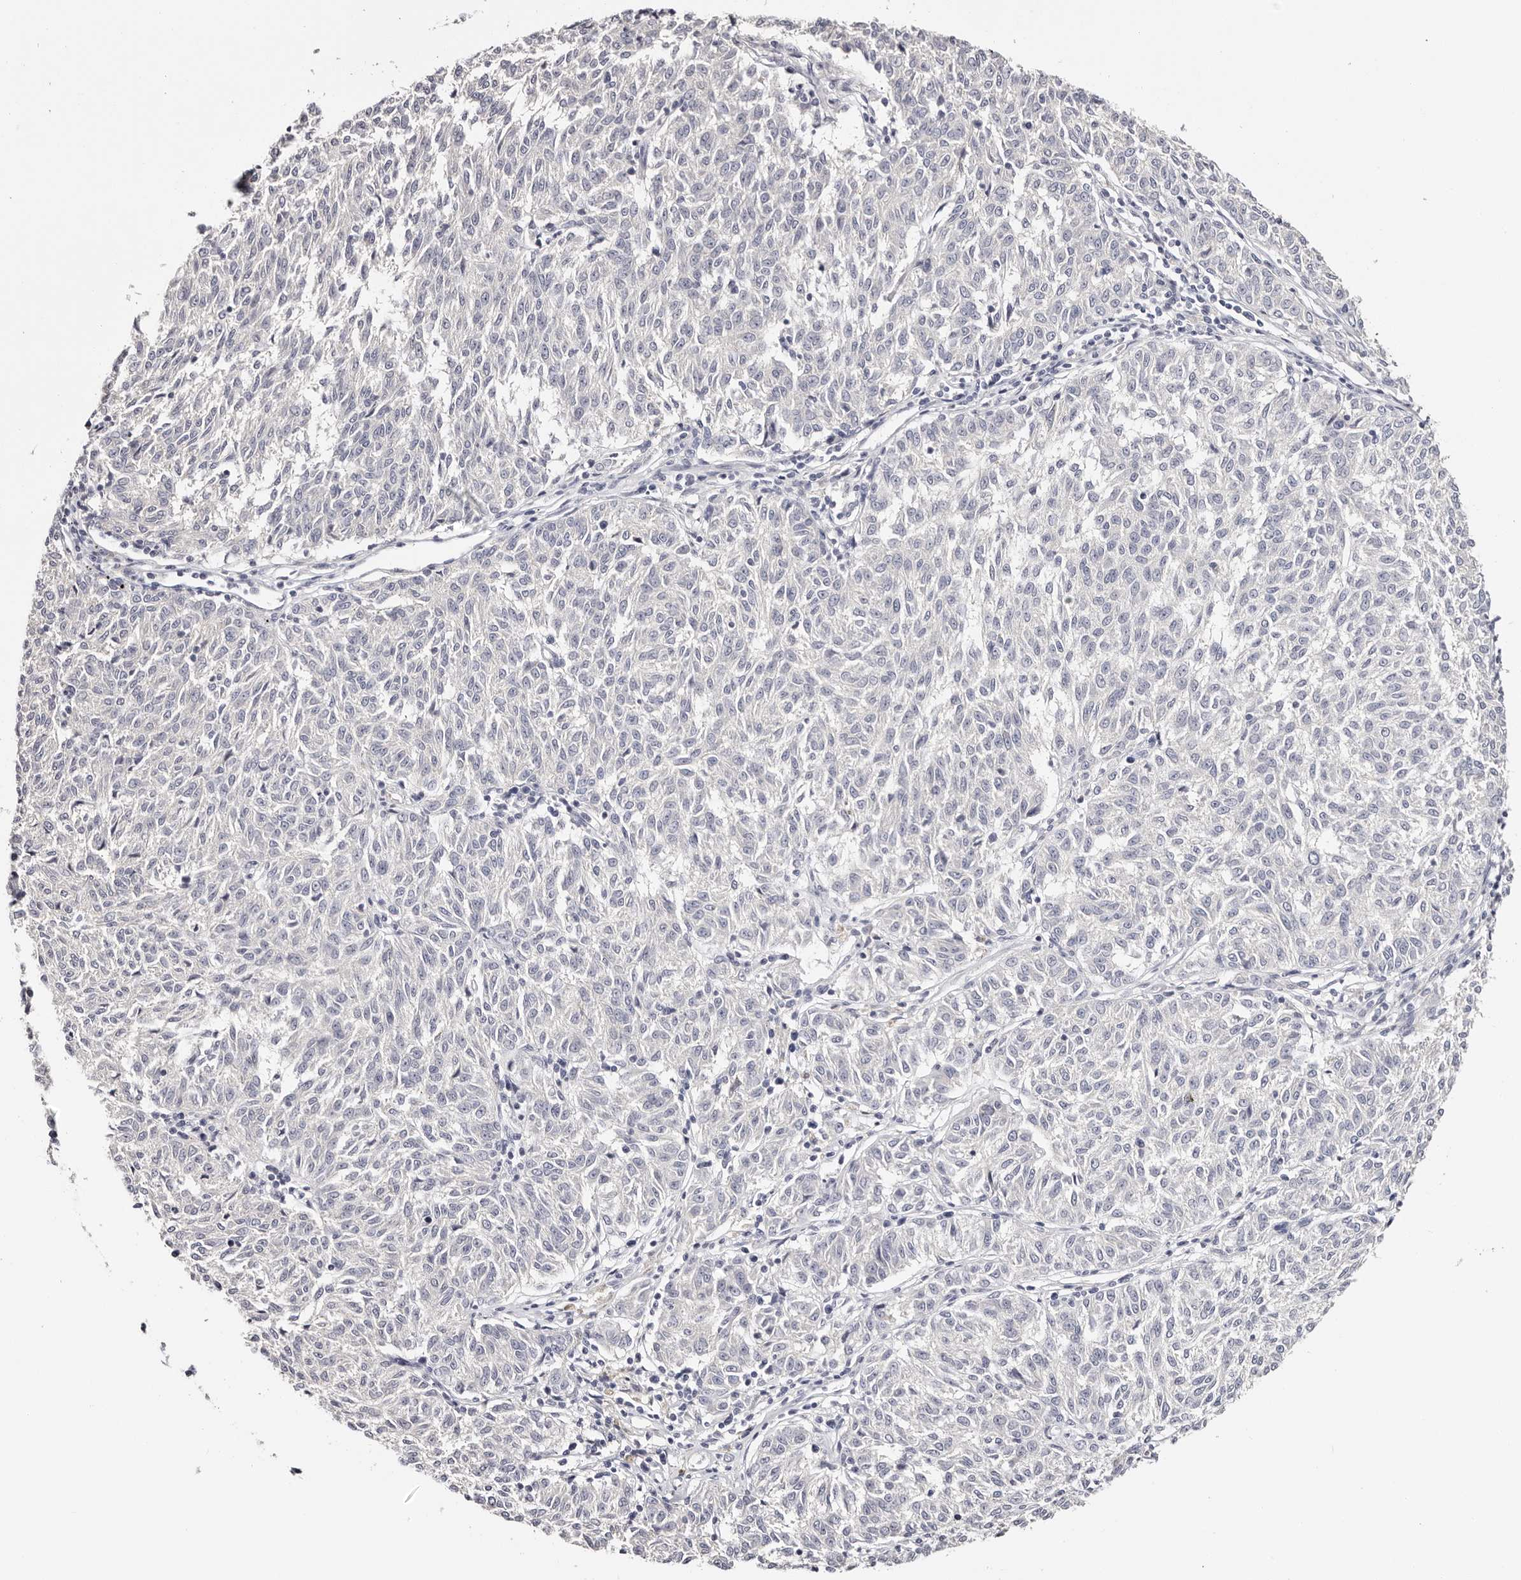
{"staining": {"intensity": "negative", "quantity": "none", "location": "none"}, "tissue": "melanoma", "cell_type": "Tumor cells", "image_type": "cancer", "snomed": [{"axis": "morphology", "description": "Malignant melanoma, NOS"}, {"axis": "topography", "description": "Skin"}], "caption": "Malignant melanoma was stained to show a protein in brown. There is no significant expression in tumor cells. (Brightfield microscopy of DAB IHC at high magnification).", "gene": "ROM1", "patient": {"sex": "female", "age": 72}}